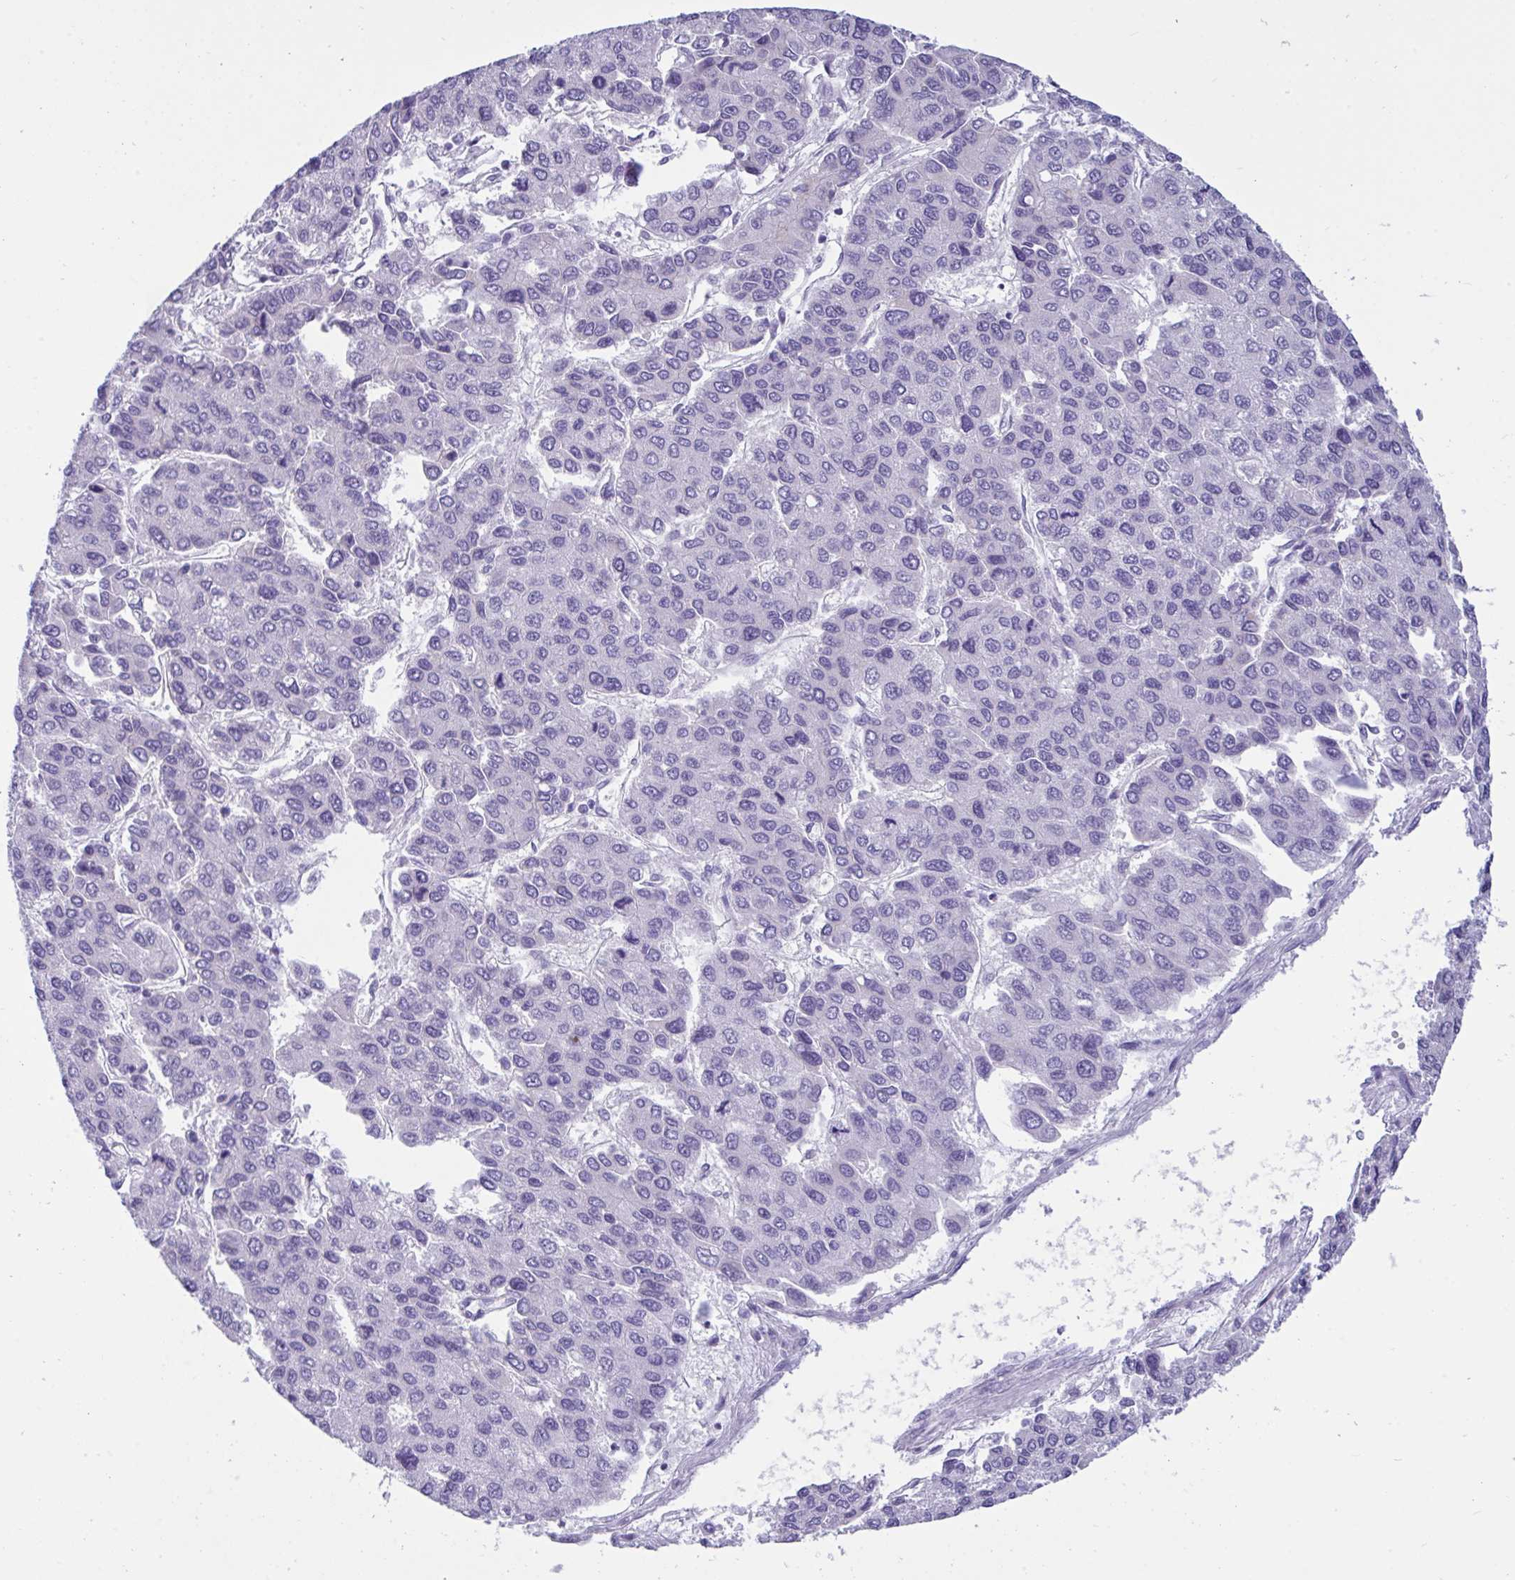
{"staining": {"intensity": "negative", "quantity": "none", "location": "none"}, "tissue": "liver cancer", "cell_type": "Tumor cells", "image_type": "cancer", "snomed": [{"axis": "morphology", "description": "Carcinoma, Hepatocellular, NOS"}, {"axis": "topography", "description": "Liver"}], "caption": "Liver cancer (hepatocellular carcinoma) stained for a protein using IHC reveals no expression tumor cells.", "gene": "GLB1L2", "patient": {"sex": "female", "age": 66}}